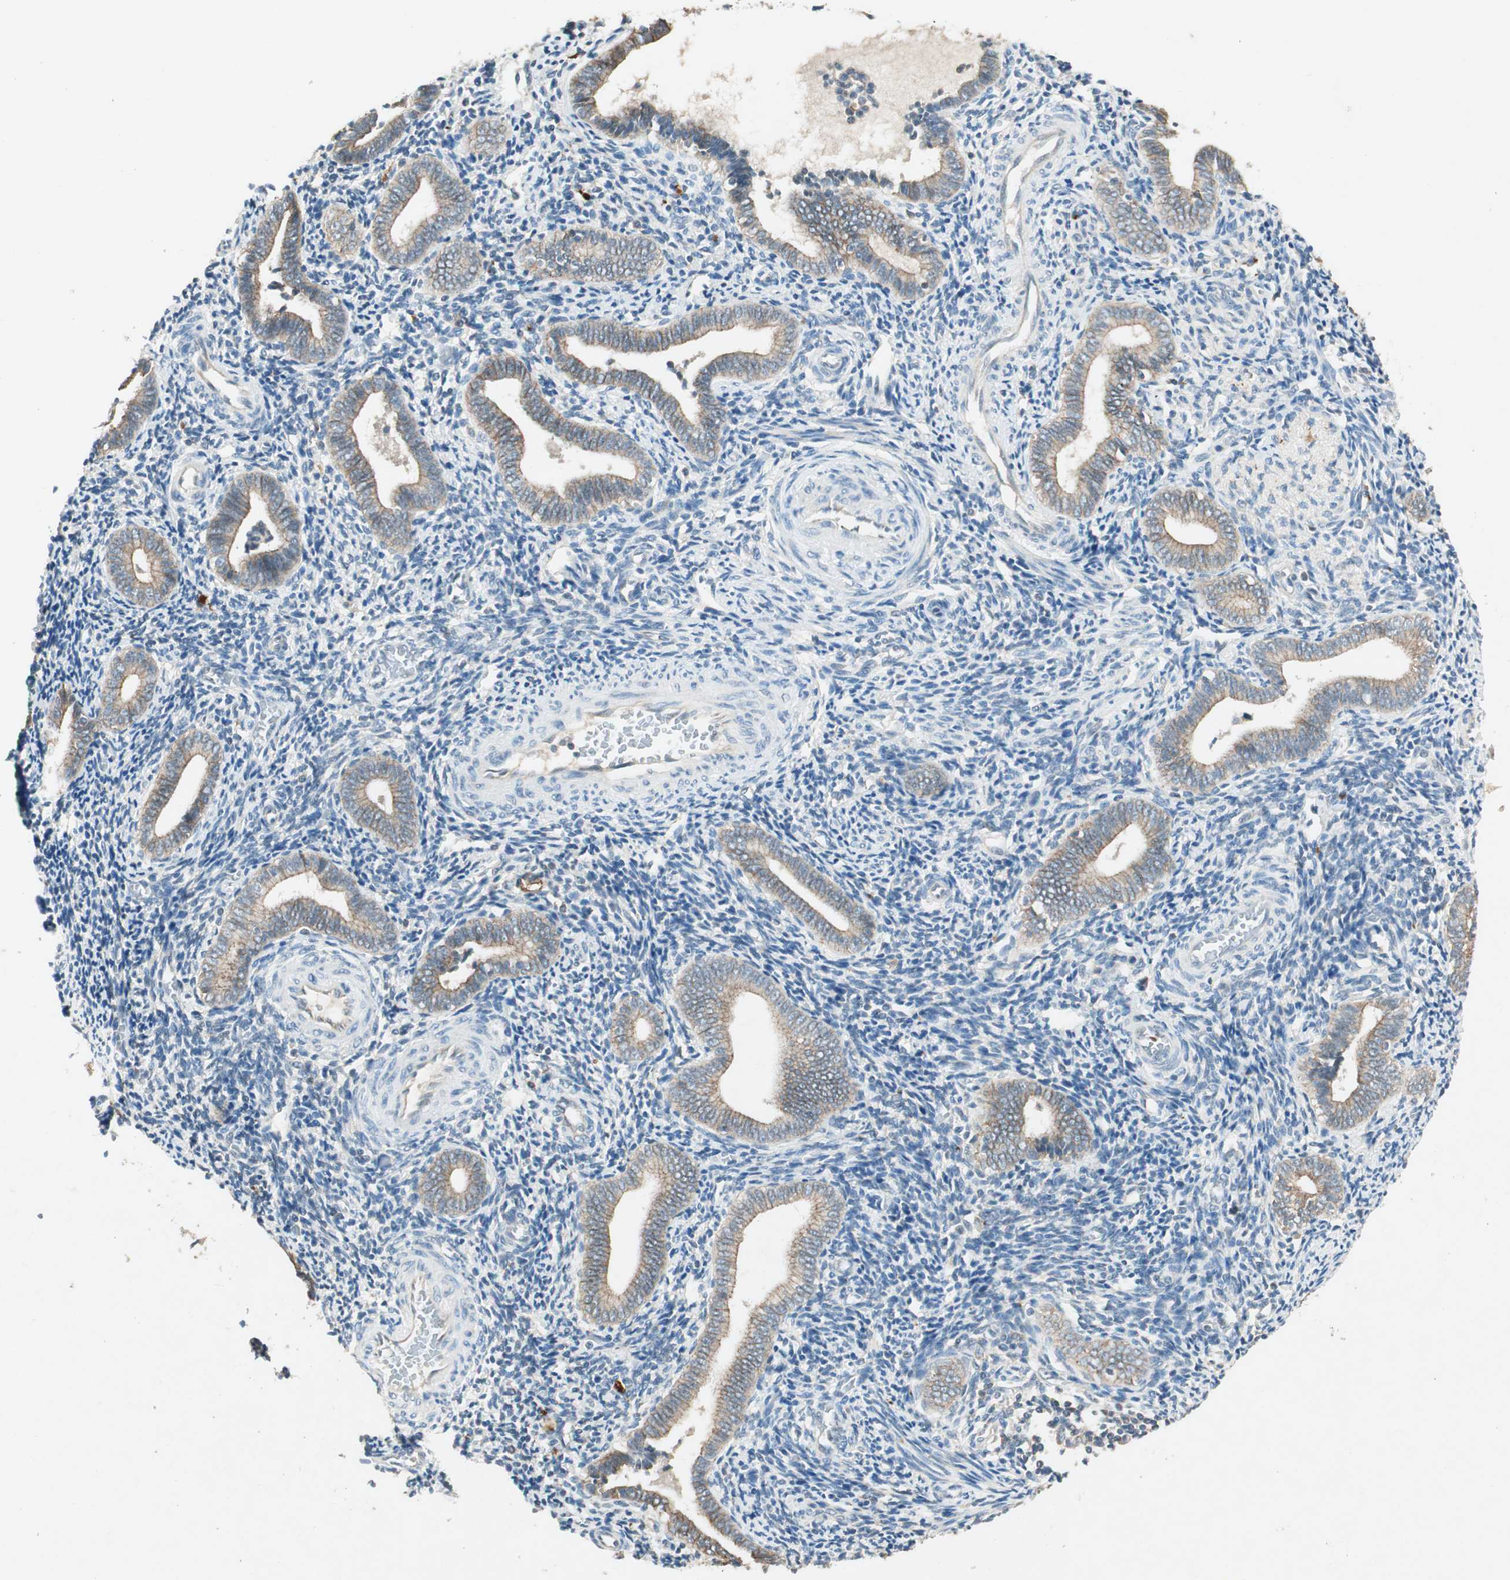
{"staining": {"intensity": "moderate", "quantity": "<25%", "location": "cytoplasmic/membranous"}, "tissue": "endometrium", "cell_type": "Cells in endometrial stroma", "image_type": "normal", "snomed": [{"axis": "morphology", "description": "Normal tissue, NOS"}, {"axis": "topography", "description": "Uterus"}, {"axis": "topography", "description": "Endometrium"}], "caption": "Immunohistochemistry (IHC) histopathology image of unremarkable endometrium: endometrium stained using immunohistochemistry reveals low levels of moderate protein expression localized specifically in the cytoplasmic/membranous of cells in endometrial stroma, appearing as a cytoplasmic/membranous brown color.", "gene": "NKAIN1", "patient": {"sex": "female", "age": 33}}